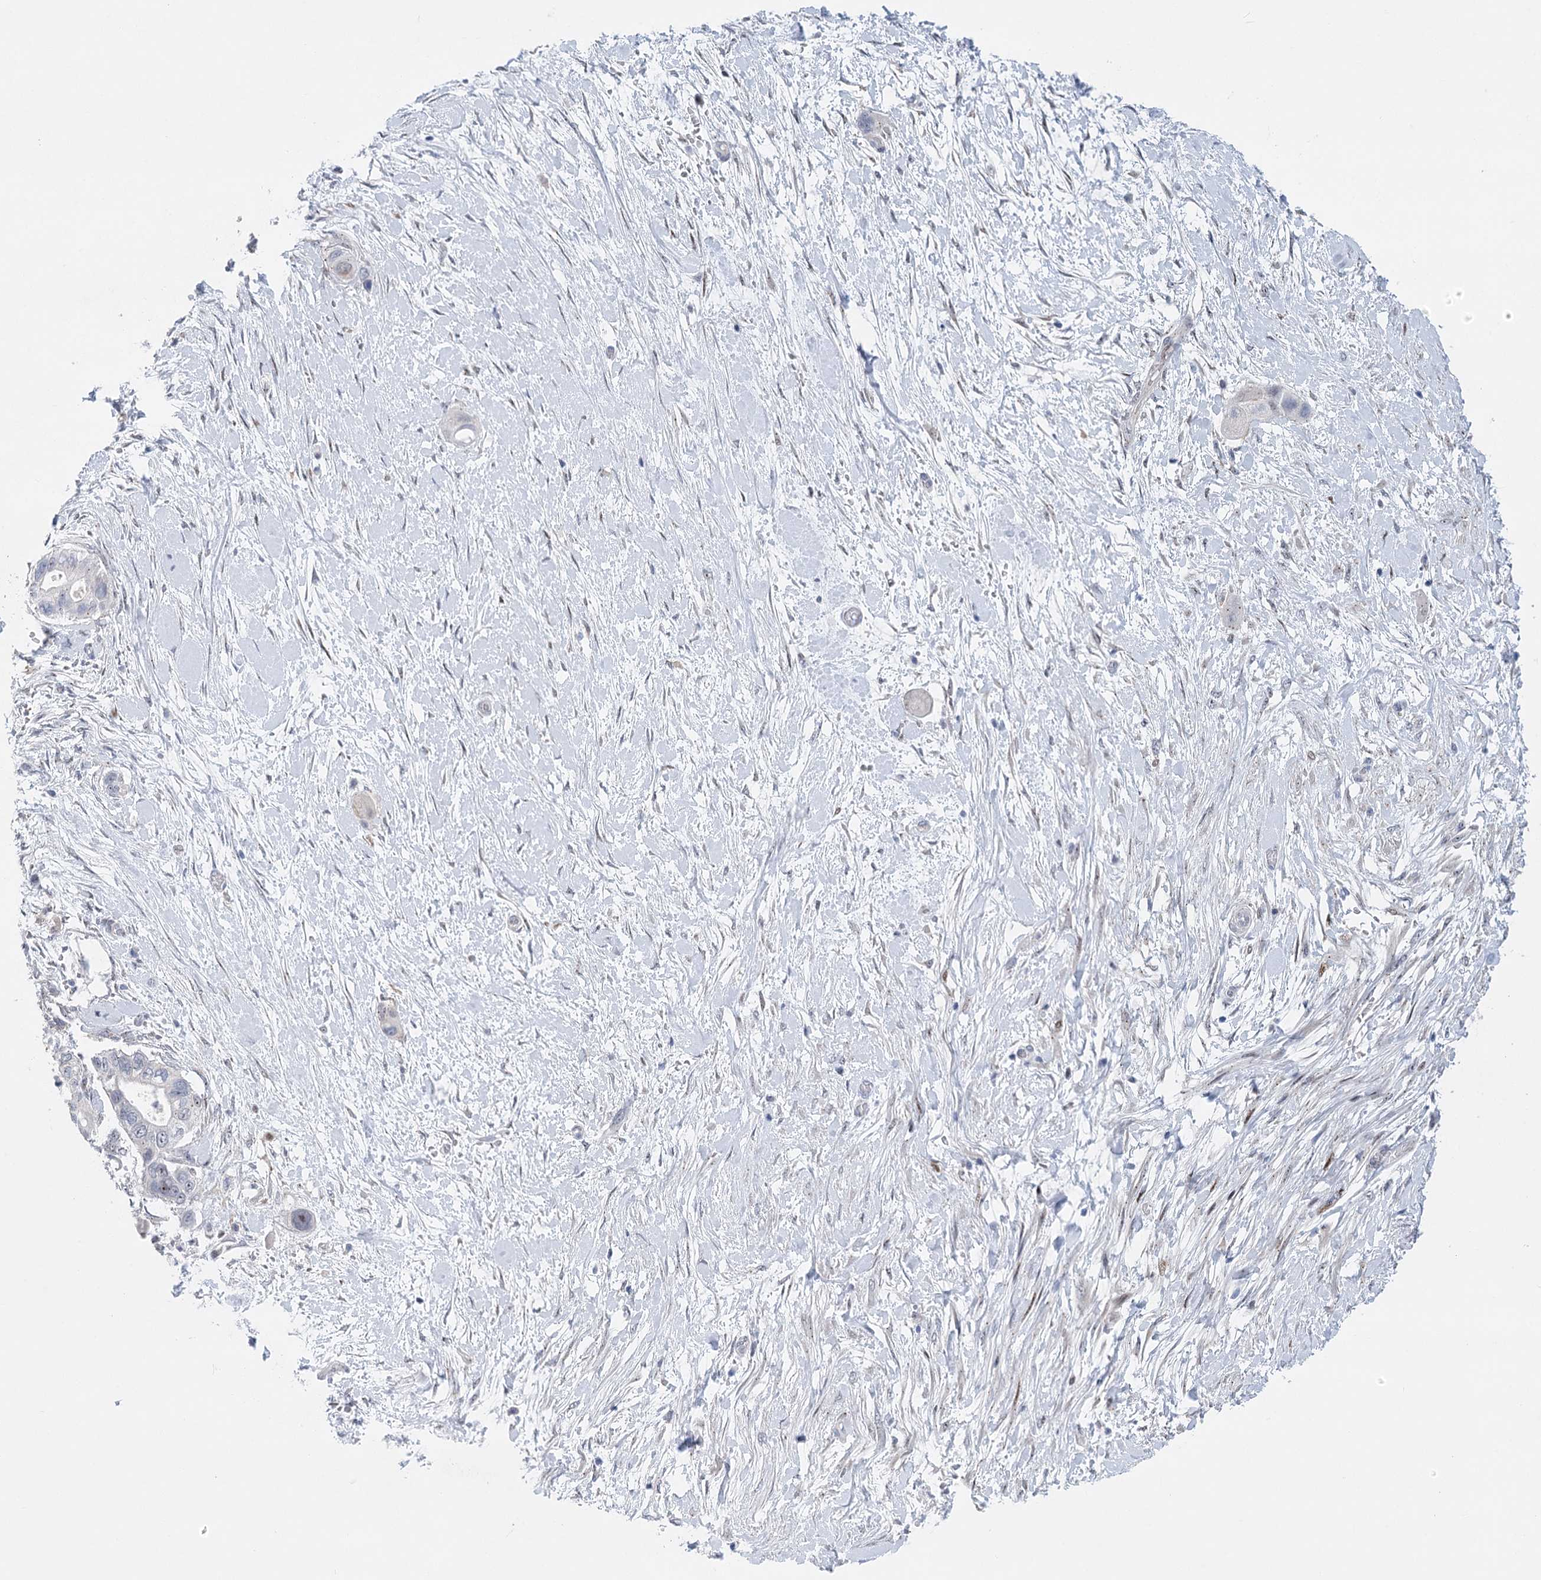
{"staining": {"intensity": "weak", "quantity": "<25%", "location": "nuclear"}, "tissue": "pancreatic cancer", "cell_type": "Tumor cells", "image_type": "cancer", "snomed": [{"axis": "morphology", "description": "Adenocarcinoma, NOS"}, {"axis": "topography", "description": "Pancreas"}], "caption": "Immunohistochemistry (IHC) photomicrograph of human pancreatic cancer stained for a protein (brown), which exhibits no staining in tumor cells. The staining is performed using DAB brown chromogen with nuclei counter-stained in using hematoxylin.", "gene": "CAMTA1", "patient": {"sex": "male", "age": 68}}